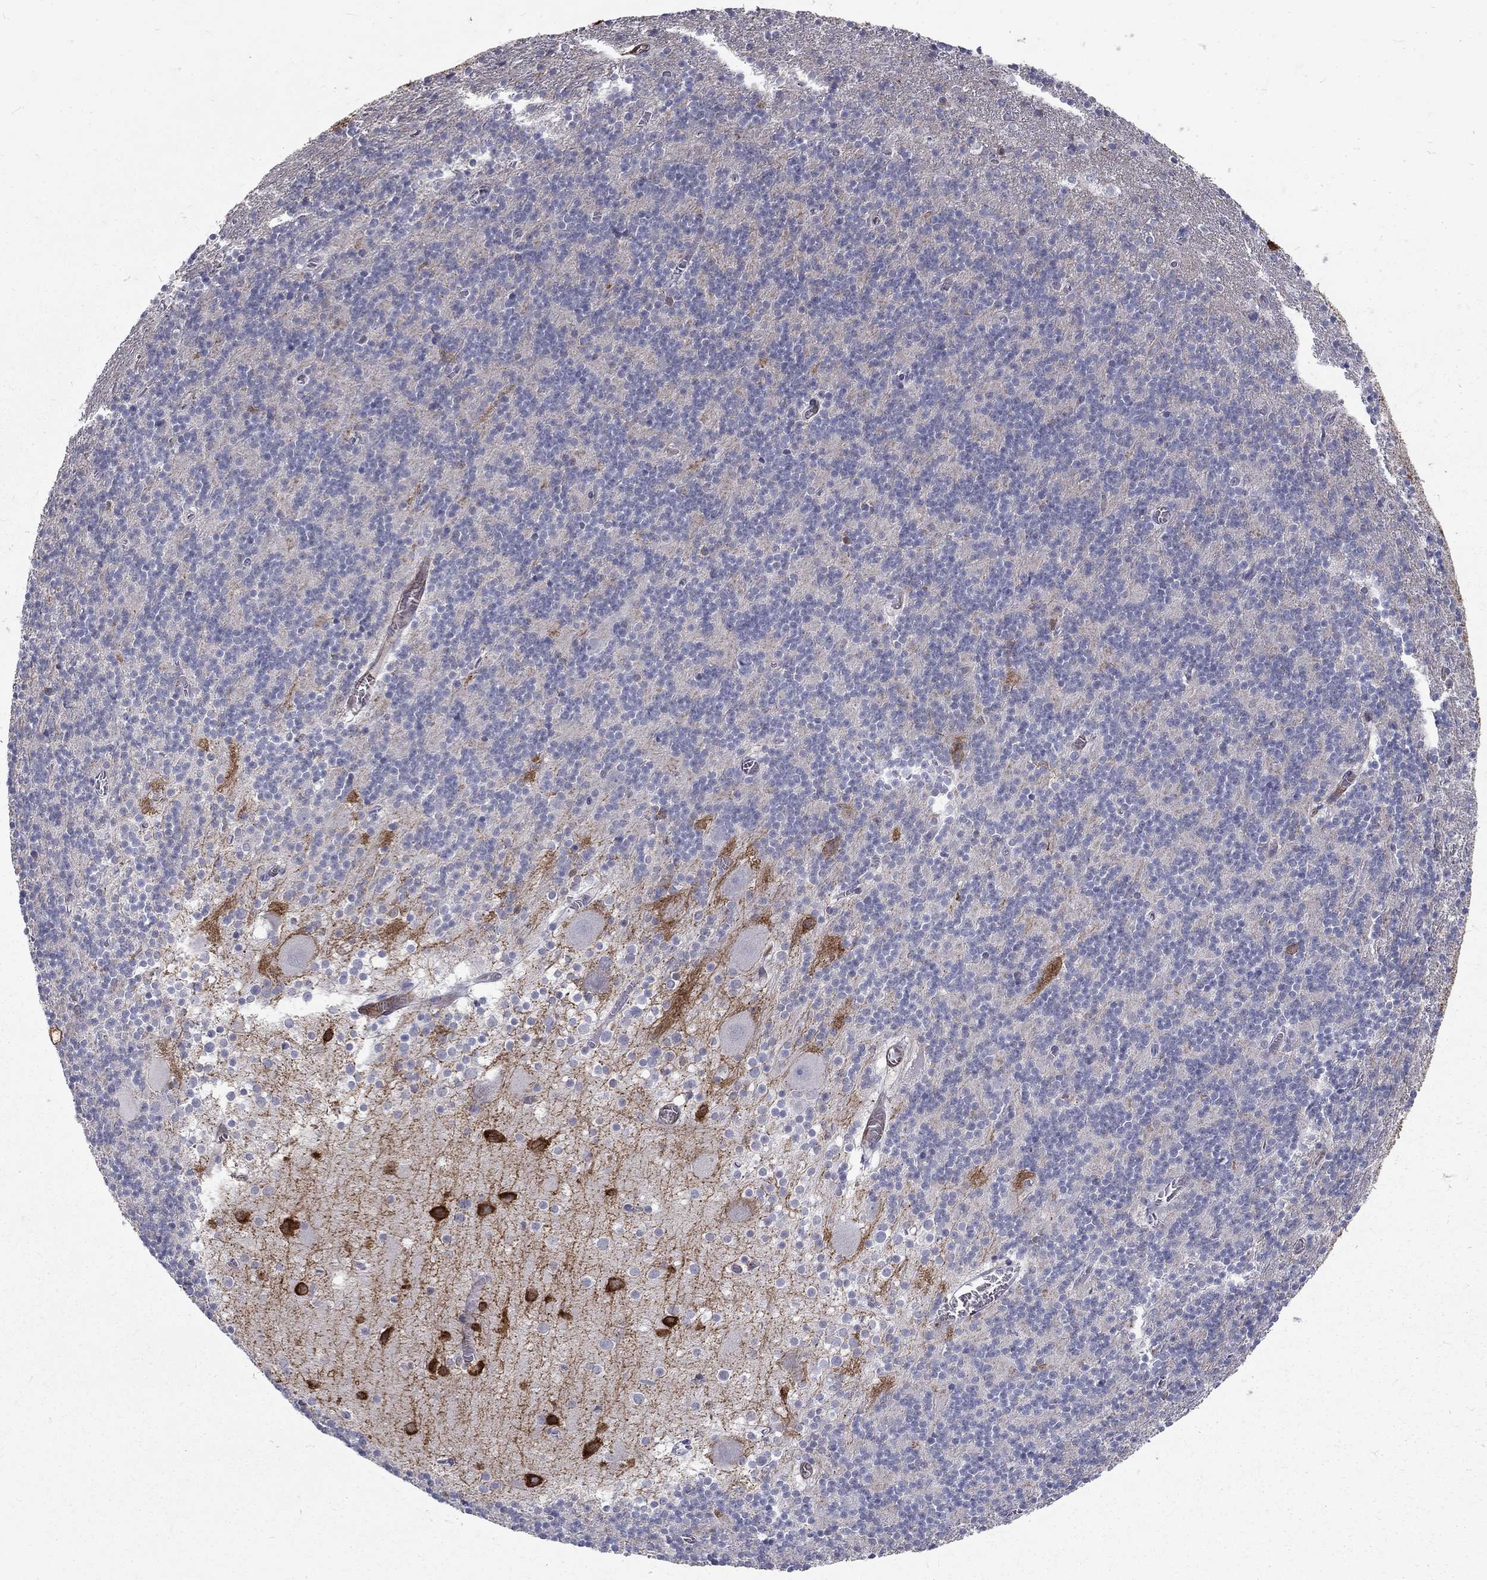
{"staining": {"intensity": "negative", "quantity": "none", "location": "none"}, "tissue": "cerebellum", "cell_type": "Cells in granular layer", "image_type": "normal", "snomed": [{"axis": "morphology", "description": "Normal tissue, NOS"}, {"axis": "topography", "description": "Cerebellum"}], "caption": "Immunohistochemistry (IHC) of benign human cerebellum displays no expression in cells in granular layer.", "gene": "NOS1", "patient": {"sex": "male", "age": 70}}